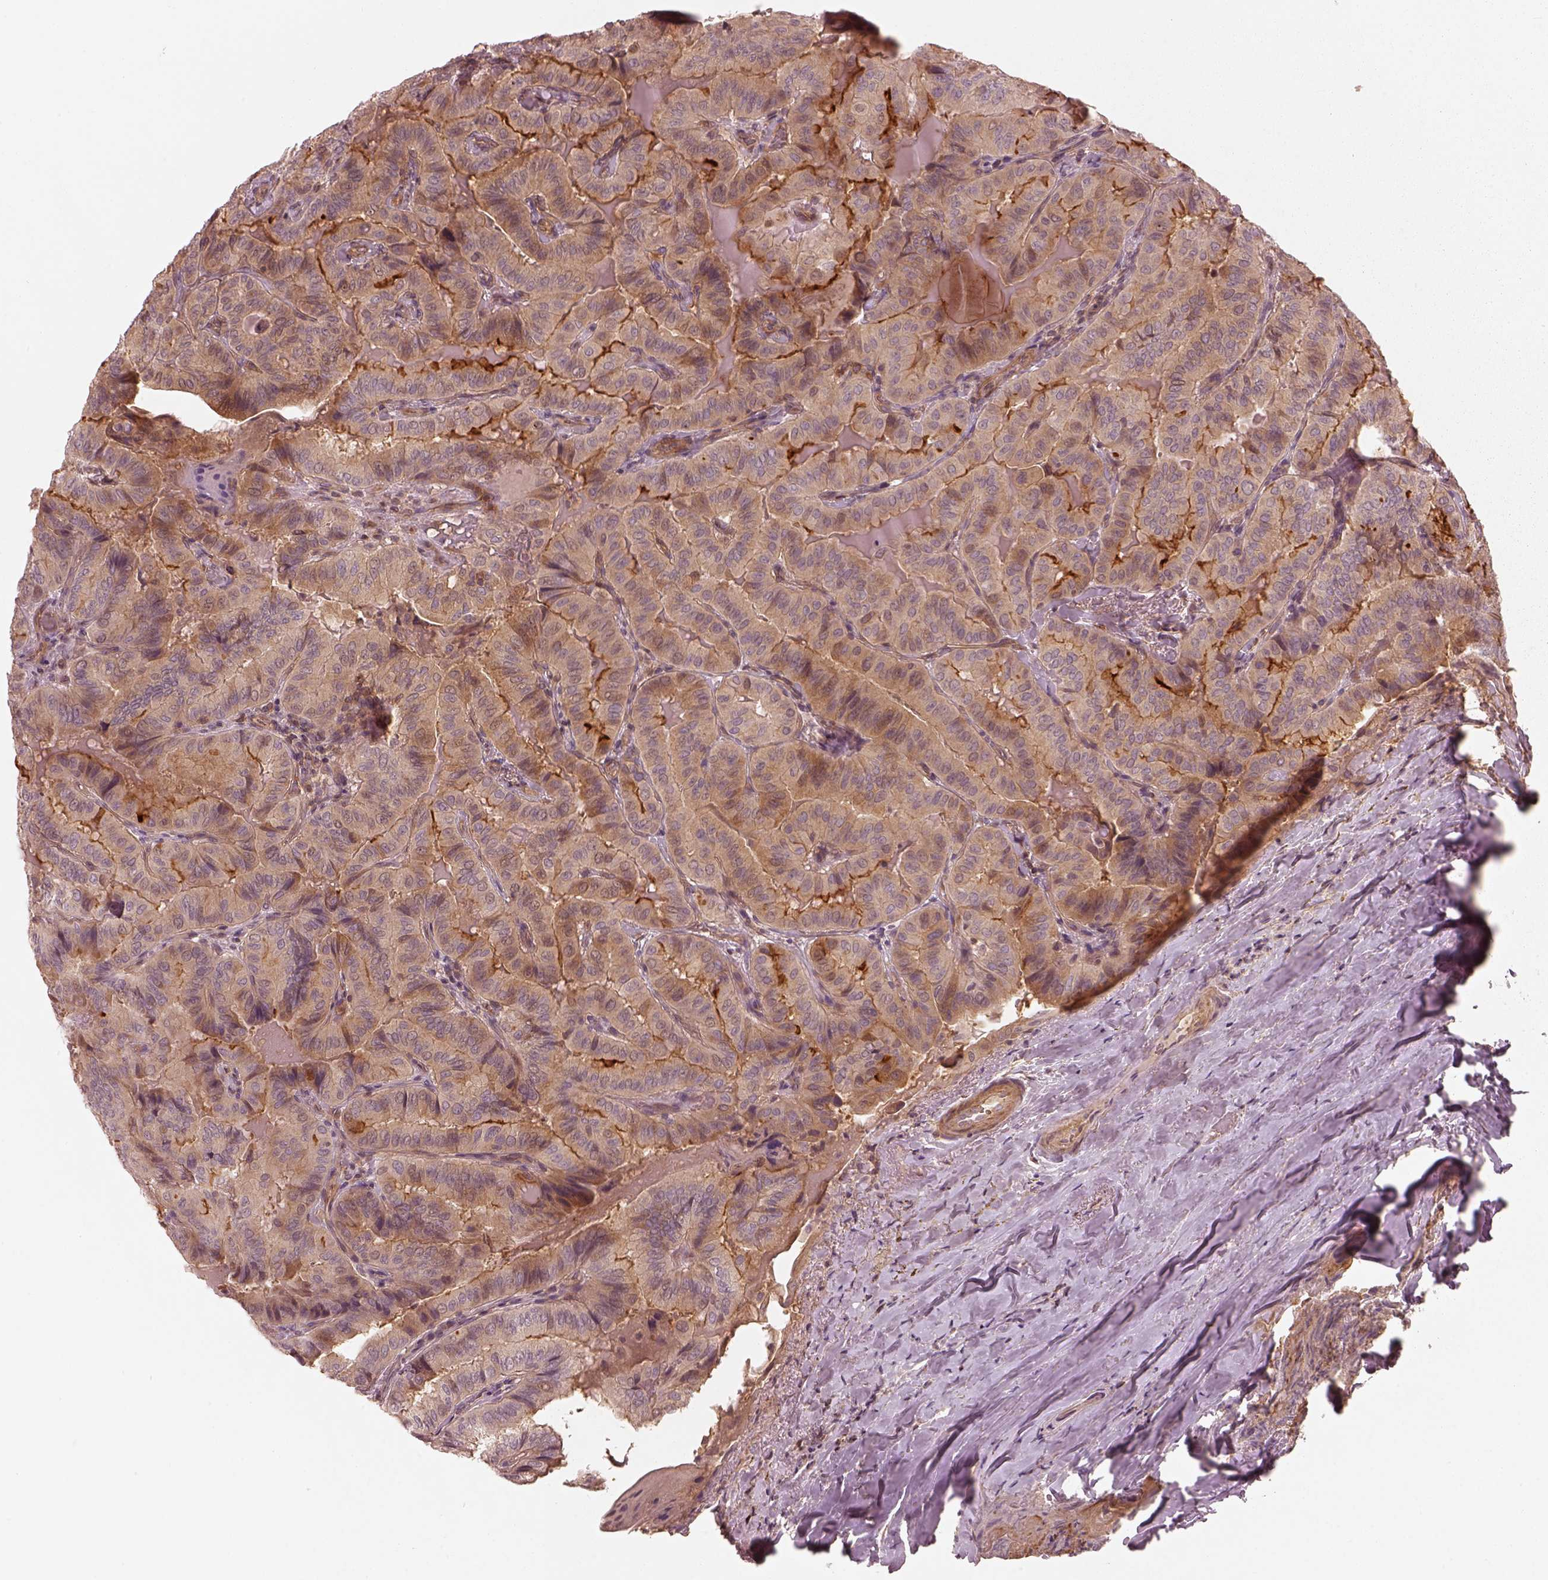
{"staining": {"intensity": "strong", "quantity": "<25%", "location": "cytoplasmic/membranous"}, "tissue": "thyroid cancer", "cell_type": "Tumor cells", "image_type": "cancer", "snomed": [{"axis": "morphology", "description": "Papillary adenocarcinoma, NOS"}, {"axis": "topography", "description": "Thyroid gland"}], "caption": "Immunohistochemical staining of thyroid papillary adenocarcinoma demonstrates strong cytoplasmic/membranous protein positivity in approximately <25% of tumor cells. (DAB = brown stain, brightfield microscopy at high magnification).", "gene": "FAM107B", "patient": {"sex": "female", "age": 68}}